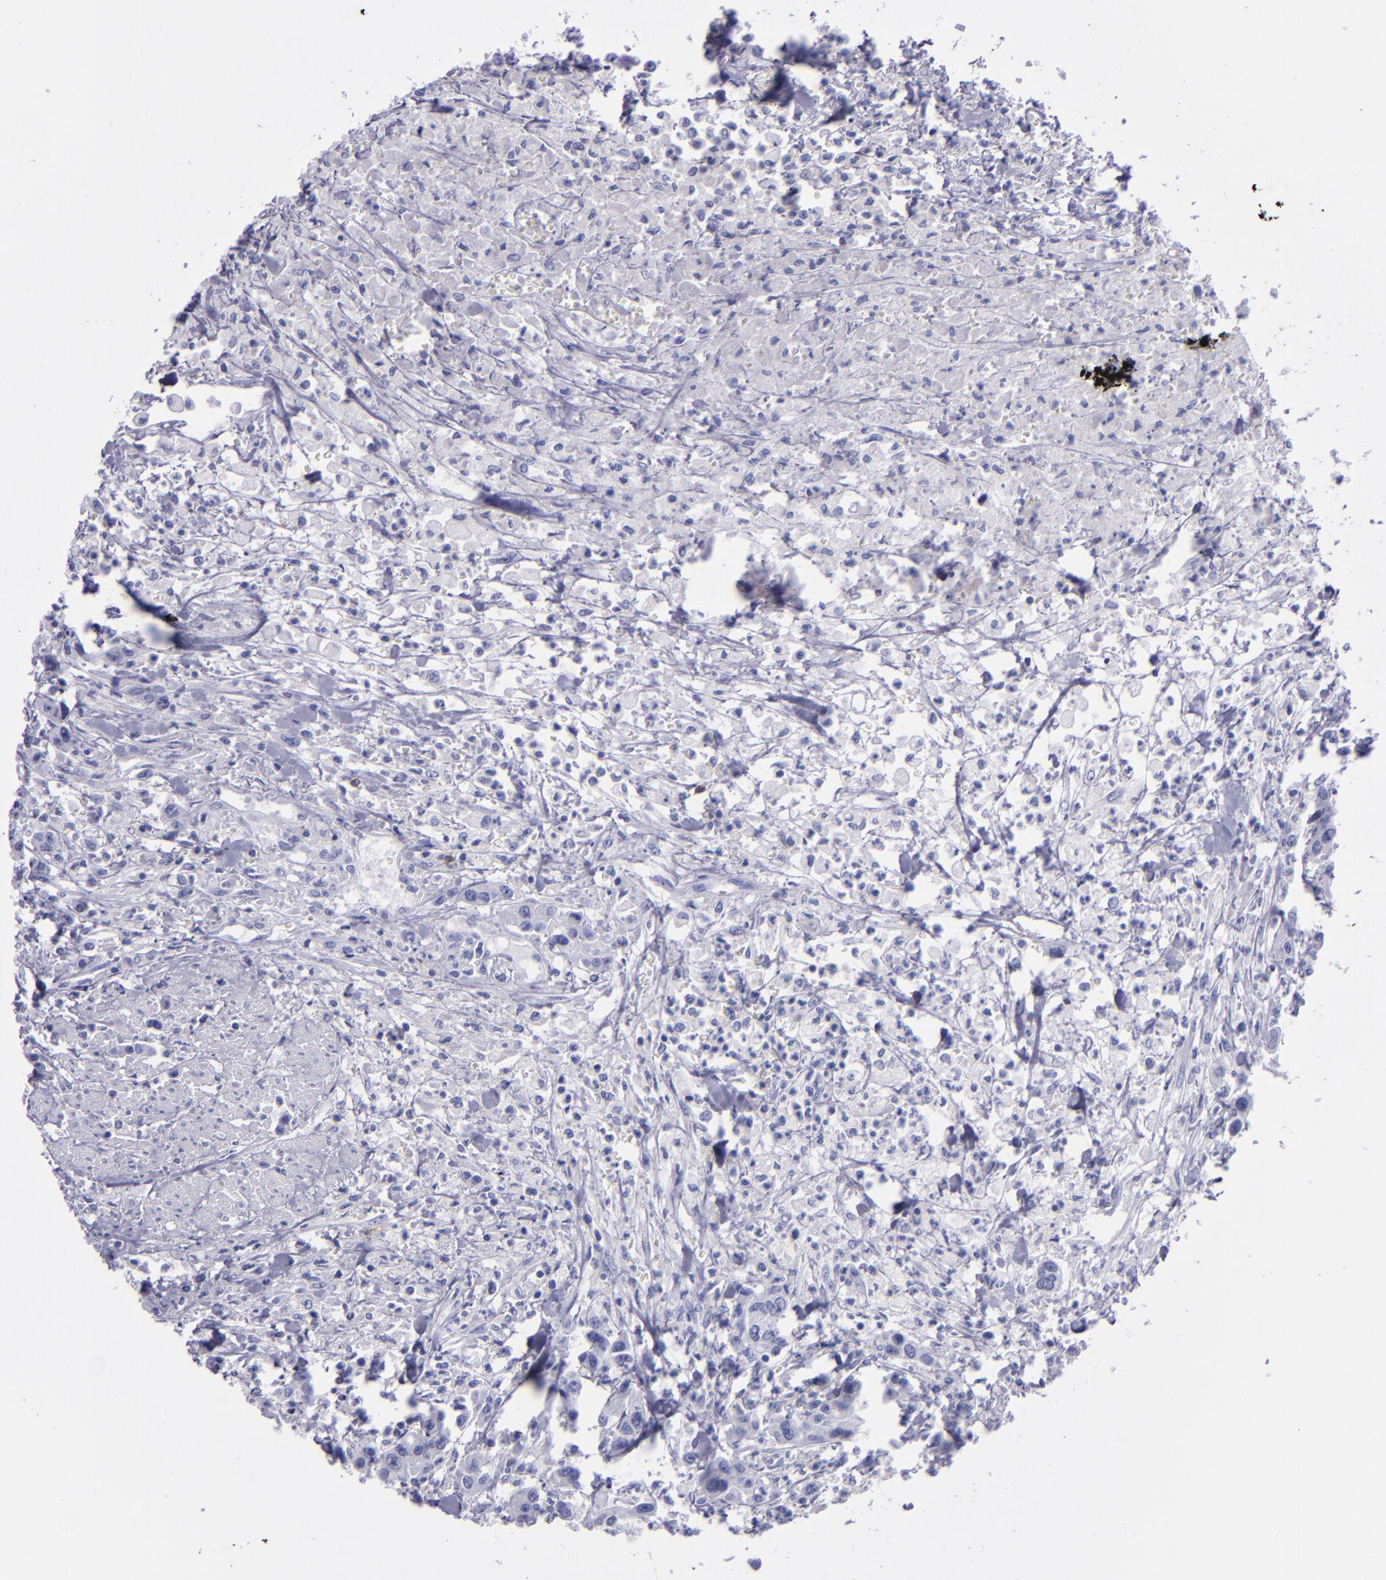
{"staining": {"intensity": "negative", "quantity": "none", "location": "none"}, "tissue": "urothelial cancer", "cell_type": "Tumor cells", "image_type": "cancer", "snomed": [{"axis": "morphology", "description": "Urothelial carcinoma, High grade"}, {"axis": "topography", "description": "Urinary bladder"}], "caption": "High power microscopy histopathology image of an IHC histopathology image of urothelial cancer, revealing no significant staining in tumor cells.", "gene": "CD37", "patient": {"sex": "male", "age": 86}}